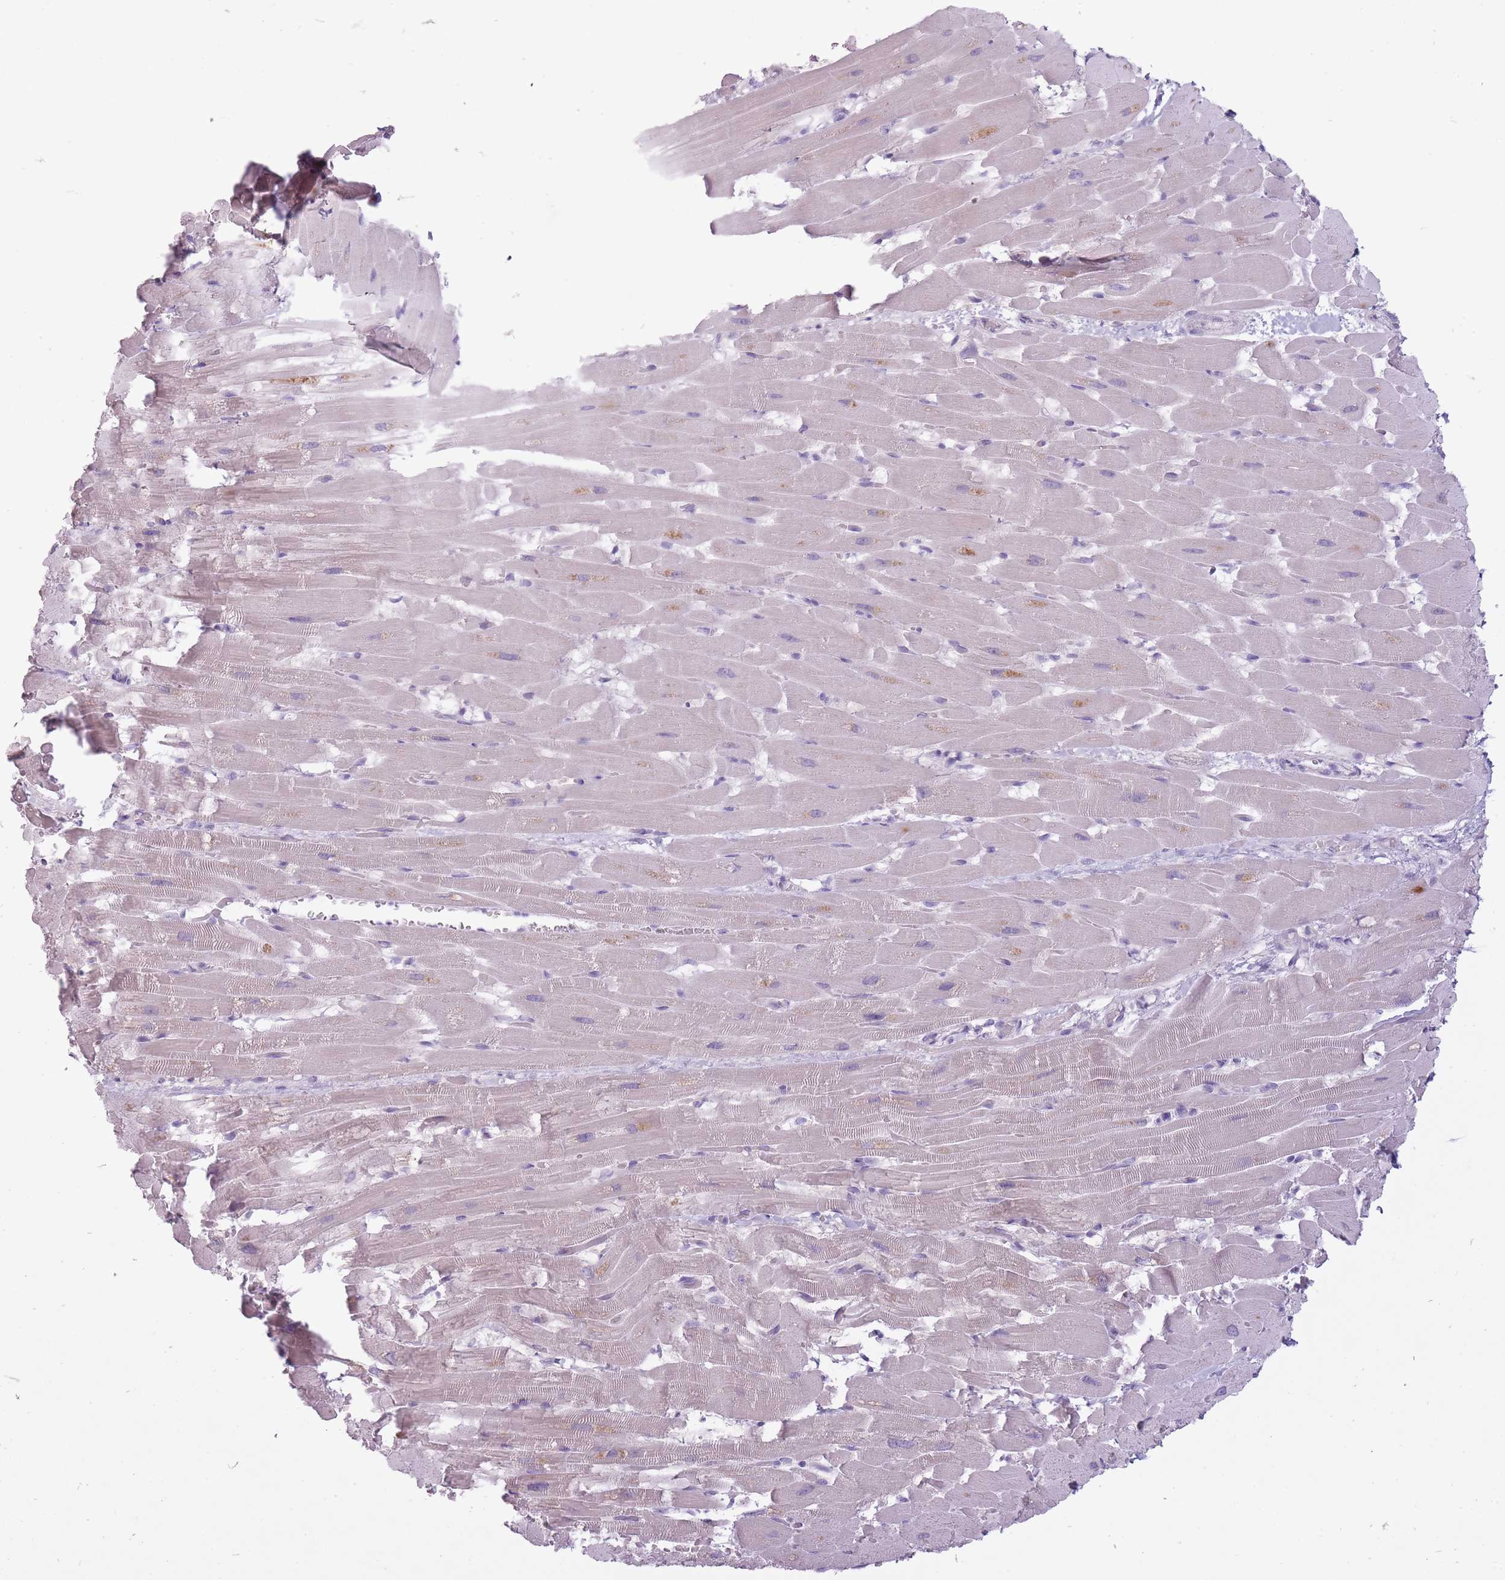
{"staining": {"intensity": "moderate", "quantity": "<25%", "location": "cytoplasmic/membranous"}, "tissue": "heart muscle", "cell_type": "Cardiomyocytes", "image_type": "normal", "snomed": [{"axis": "morphology", "description": "Normal tissue, NOS"}, {"axis": "topography", "description": "Heart"}], "caption": "This is a micrograph of immunohistochemistry staining of unremarkable heart muscle, which shows moderate positivity in the cytoplasmic/membranous of cardiomyocytes.", "gene": "FAM43B", "patient": {"sex": "male", "age": 37}}